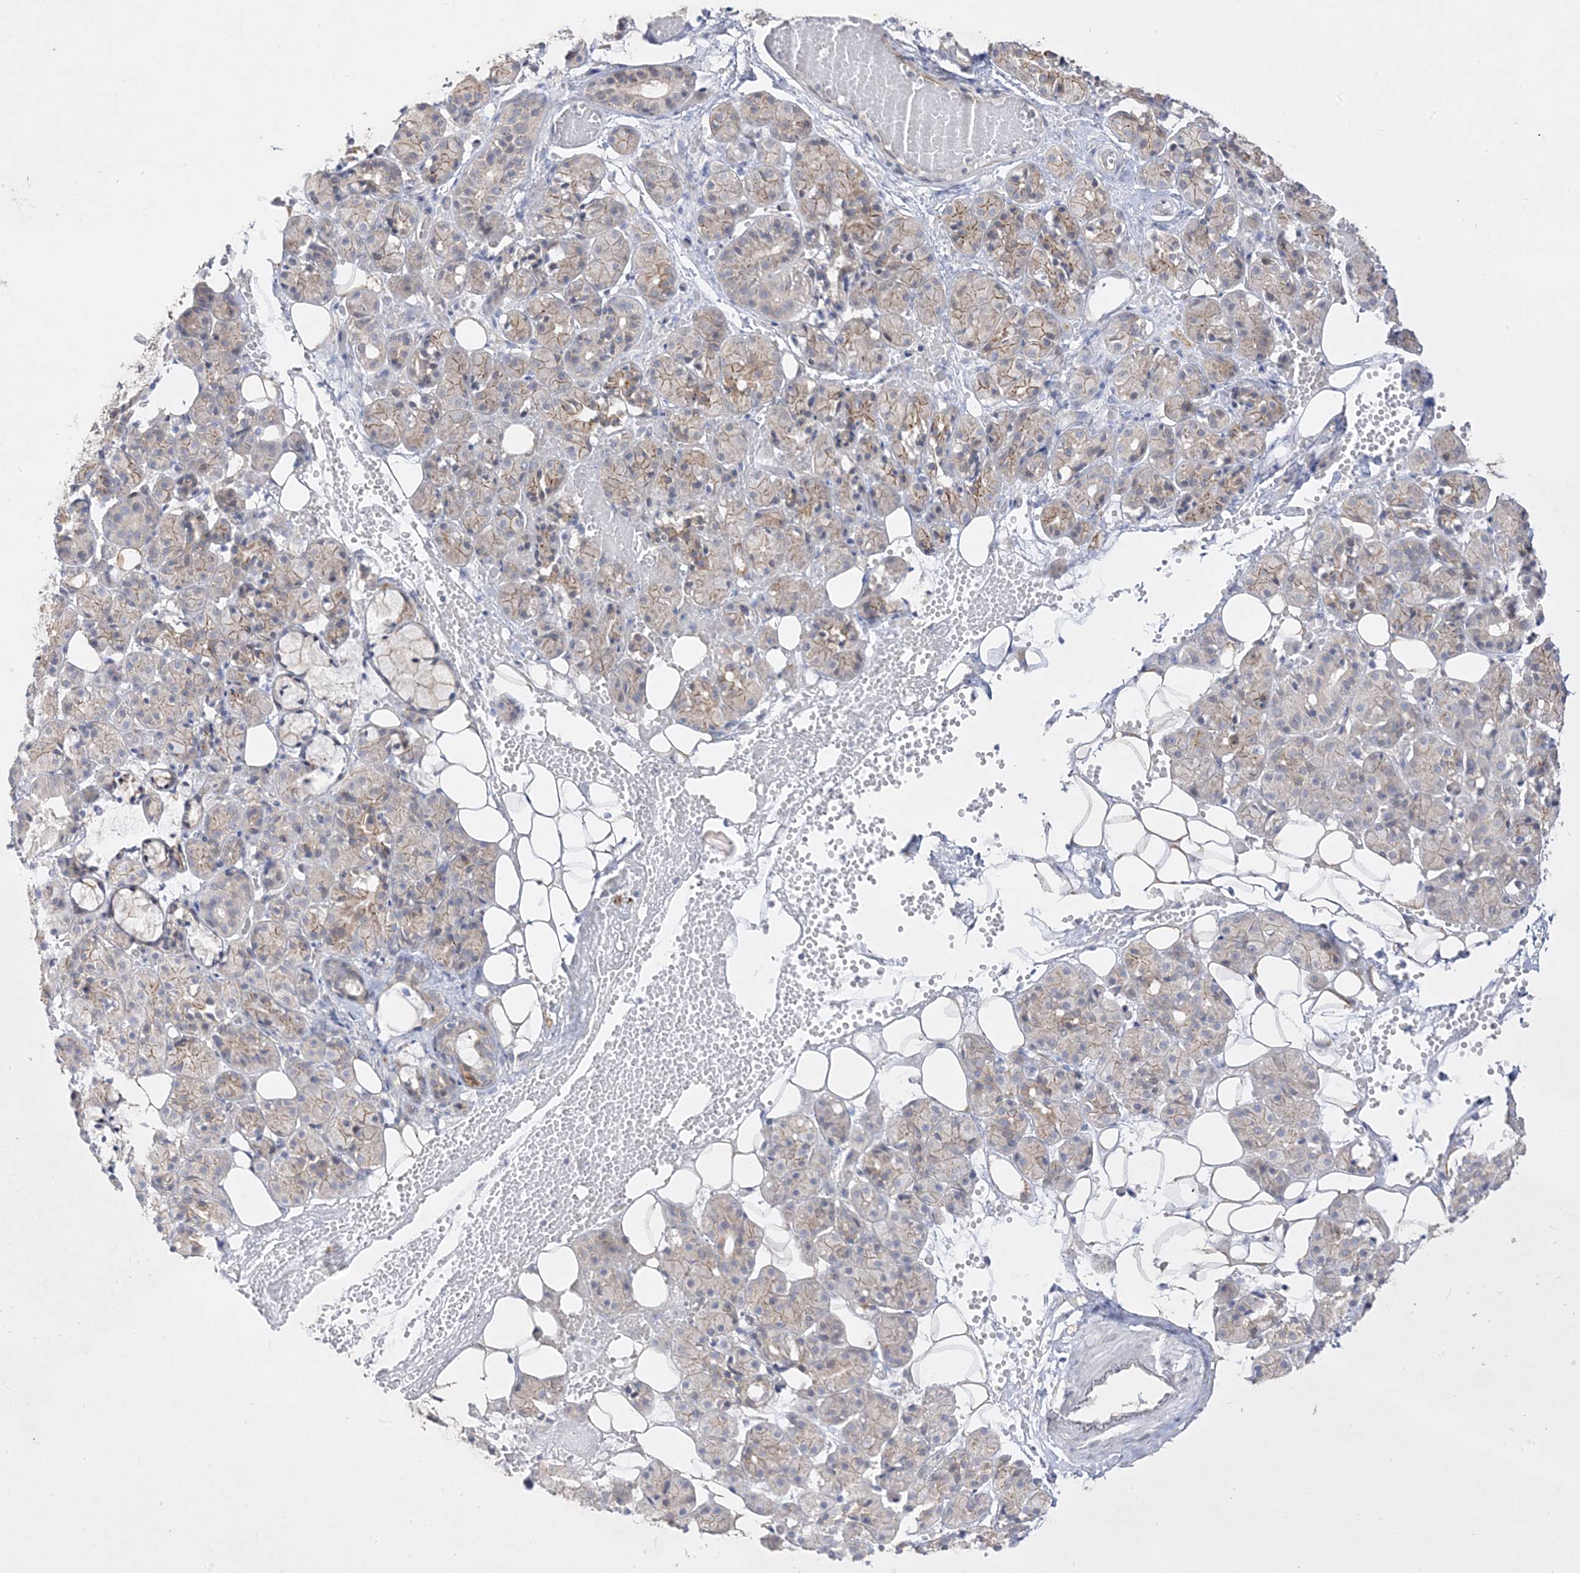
{"staining": {"intensity": "moderate", "quantity": "25%-75%", "location": "cytoplasmic/membranous"}, "tissue": "salivary gland", "cell_type": "Glandular cells", "image_type": "normal", "snomed": [{"axis": "morphology", "description": "Normal tissue, NOS"}, {"axis": "topography", "description": "Salivary gland"}], "caption": "Immunohistochemistry (IHC) micrograph of normal salivary gland: human salivary gland stained using immunohistochemistry reveals medium levels of moderate protein expression localized specifically in the cytoplasmic/membranous of glandular cells, appearing as a cytoplasmic/membranous brown color.", "gene": "C2CD2", "patient": {"sex": "male", "age": 63}}